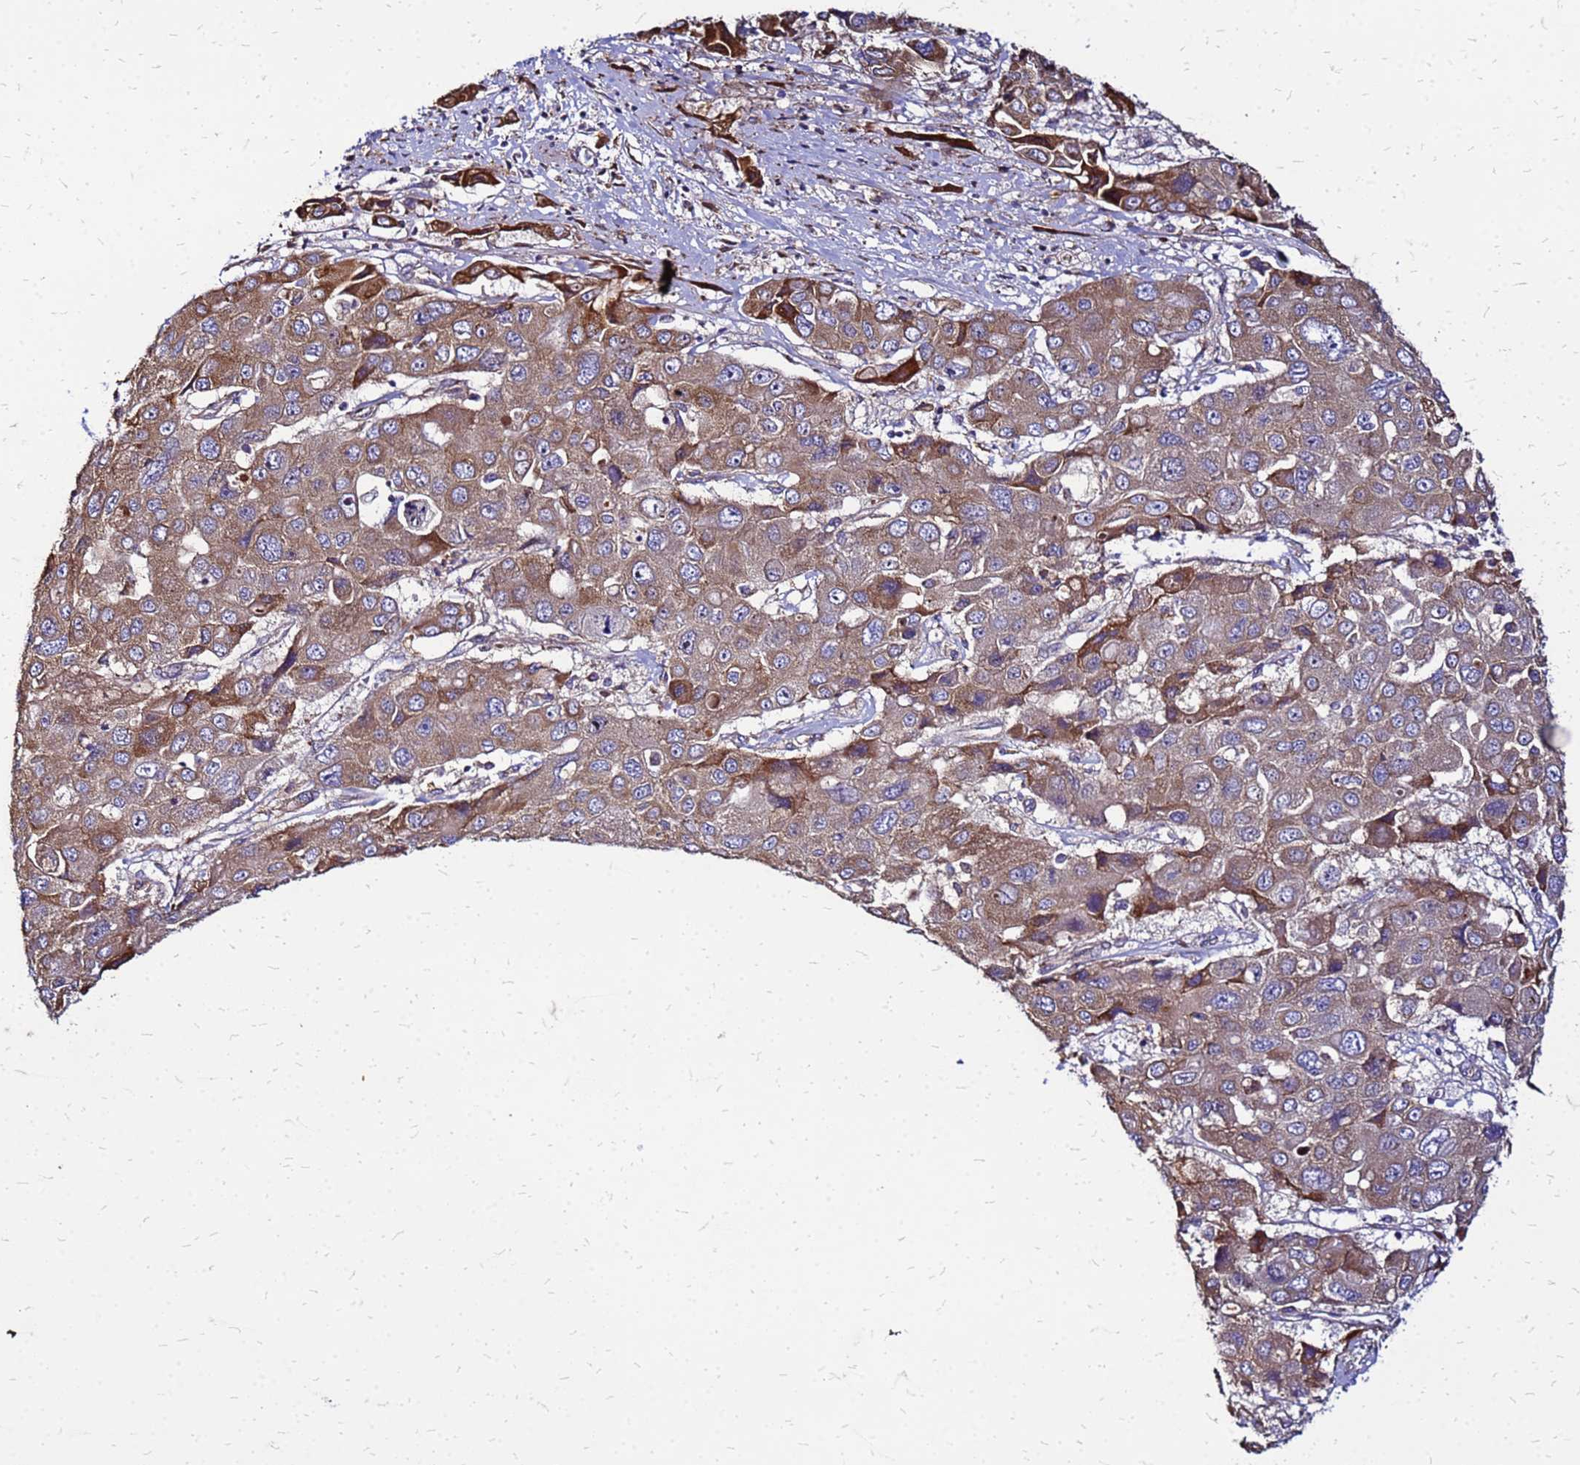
{"staining": {"intensity": "moderate", "quantity": ">75%", "location": "cytoplasmic/membranous"}, "tissue": "liver cancer", "cell_type": "Tumor cells", "image_type": "cancer", "snomed": [{"axis": "morphology", "description": "Cholangiocarcinoma"}, {"axis": "topography", "description": "Liver"}], "caption": "This micrograph exhibits liver cancer stained with immunohistochemistry to label a protein in brown. The cytoplasmic/membranous of tumor cells show moderate positivity for the protein. Nuclei are counter-stained blue.", "gene": "VMO1", "patient": {"sex": "male", "age": 67}}